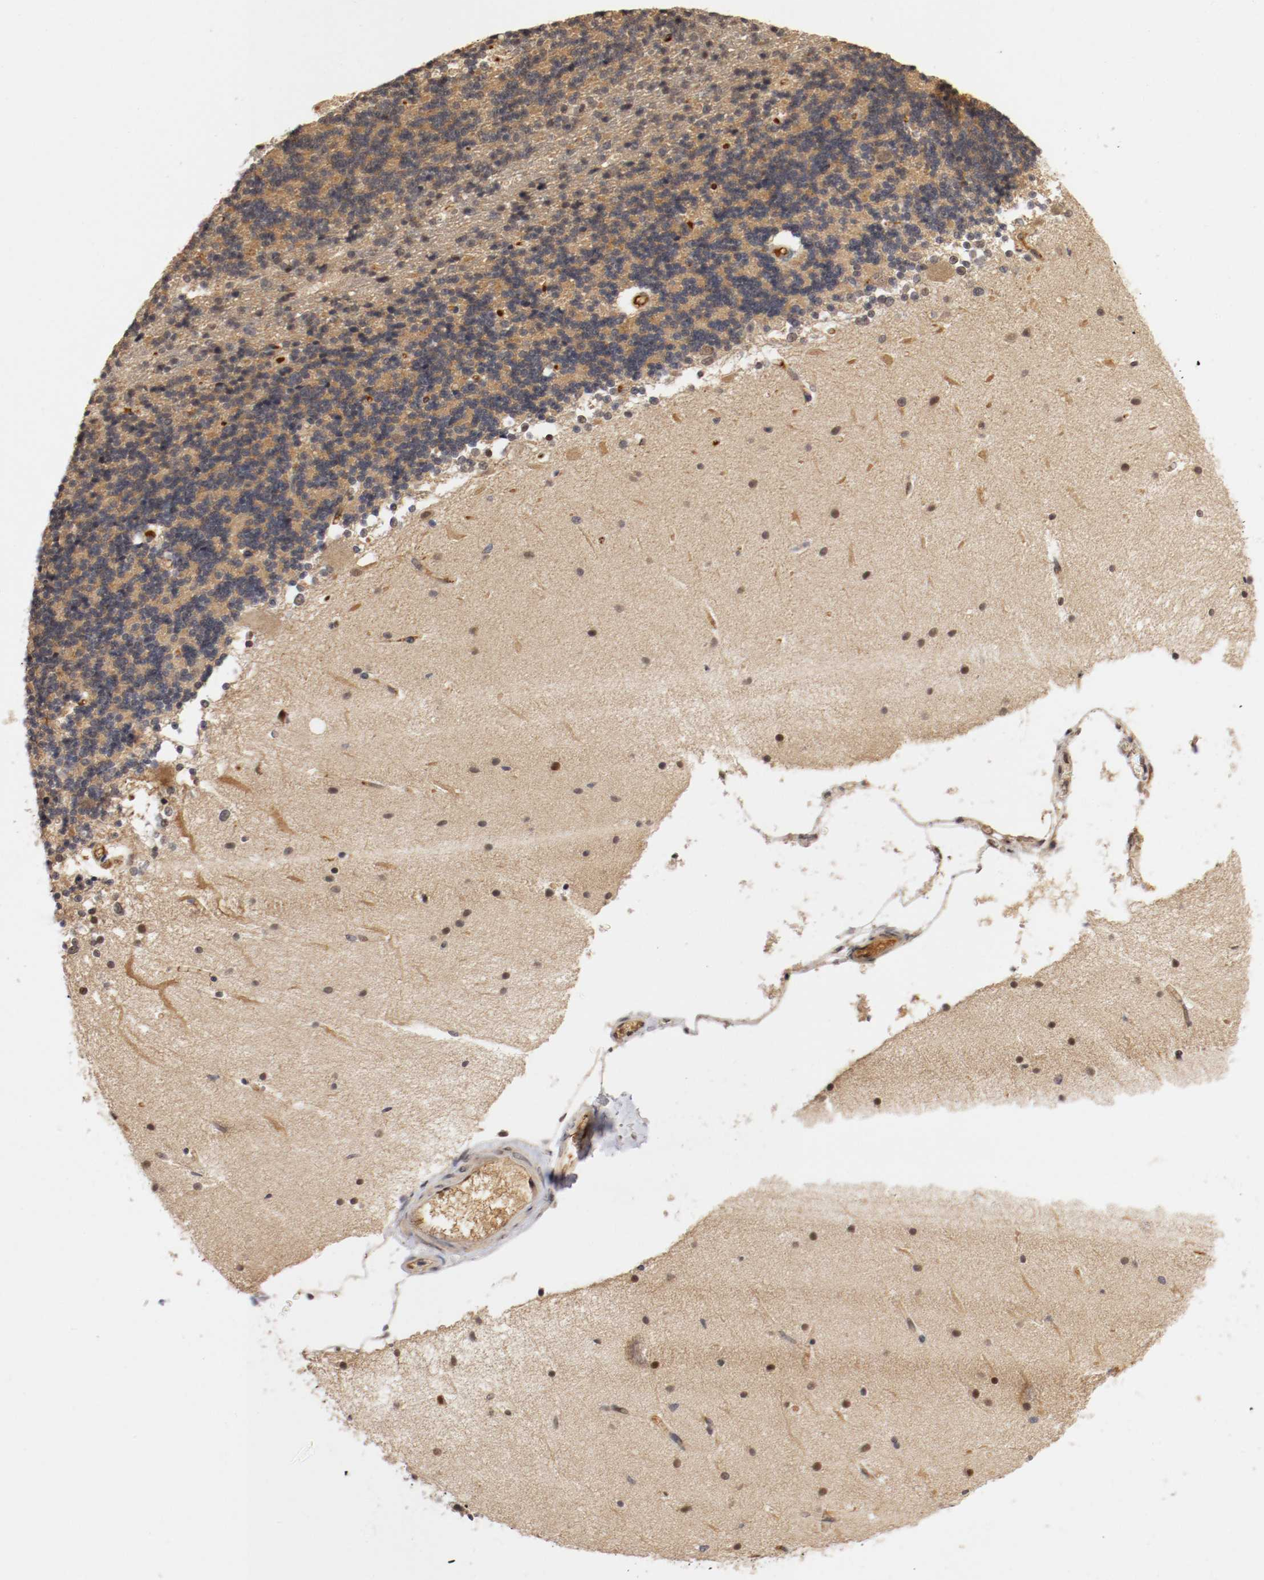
{"staining": {"intensity": "weak", "quantity": ">75%", "location": "cytoplasmic/membranous"}, "tissue": "cerebellum", "cell_type": "Cells in granular layer", "image_type": "normal", "snomed": [{"axis": "morphology", "description": "Normal tissue, NOS"}, {"axis": "topography", "description": "Cerebellum"}], "caption": "Immunohistochemical staining of normal cerebellum displays weak cytoplasmic/membranous protein expression in approximately >75% of cells in granular layer.", "gene": "DNMT3B", "patient": {"sex": "female", "age": 54}}